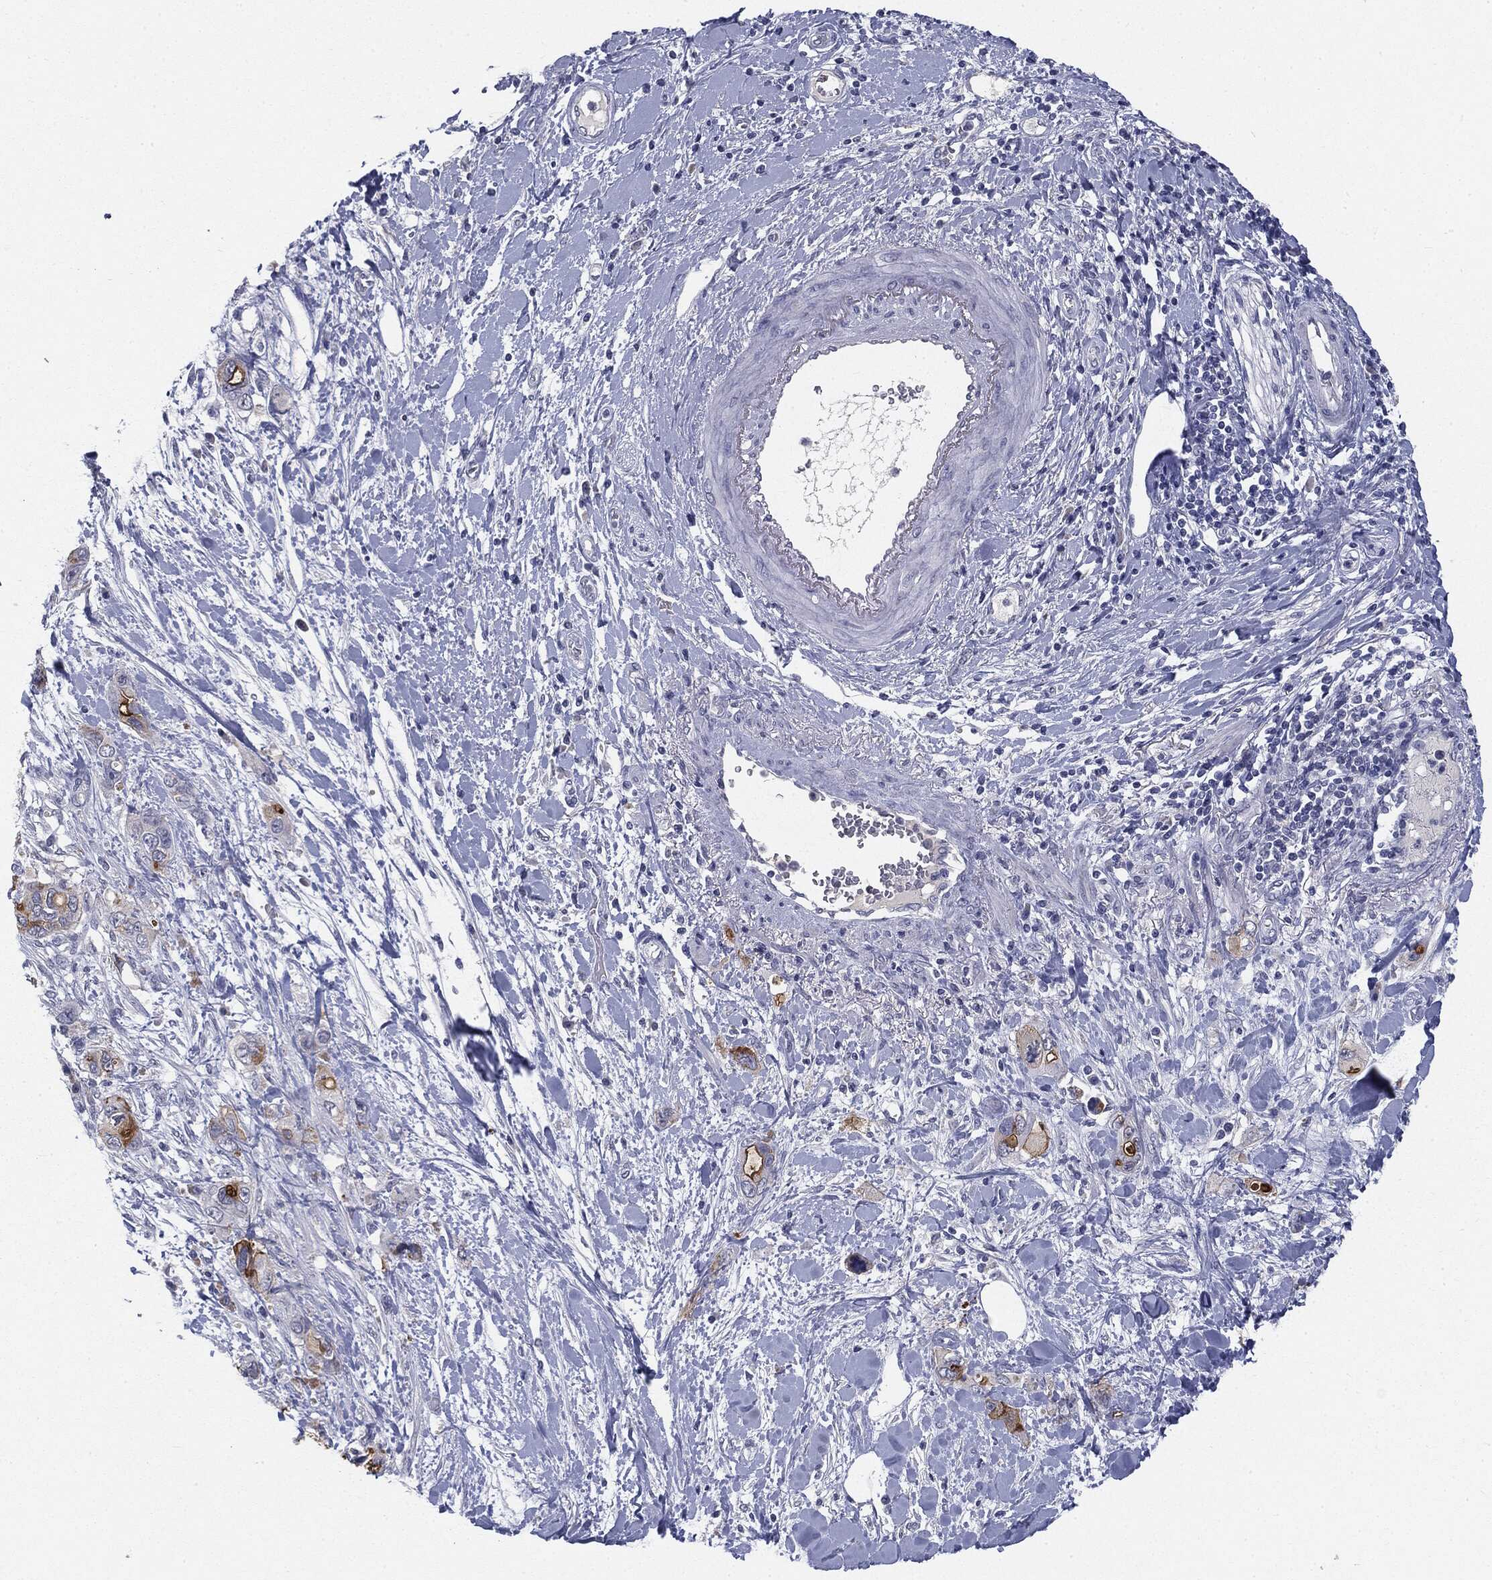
{"staining": {"intensity": "moderate", "quantity": "<25%", "location": "cytoplasmic/membranous"}, "tissue": "pancreatic cancer", "cell_type": "Tumor cells", "image_type": "cancer", "snomed": [{"axis": "morphology", "description": "Adenocarcinoma, NOS"}, {"axis": "topography", "description": "Pancreas"}], "caption": "Protein expression analysis of pancreatic cancer (adenocarcinoma) reveals moderate cytoplasmic/membranous staining in about <25% of tumor cells.", "gene": "MUC1", "patient": {"sex": "female", "age": 56}}